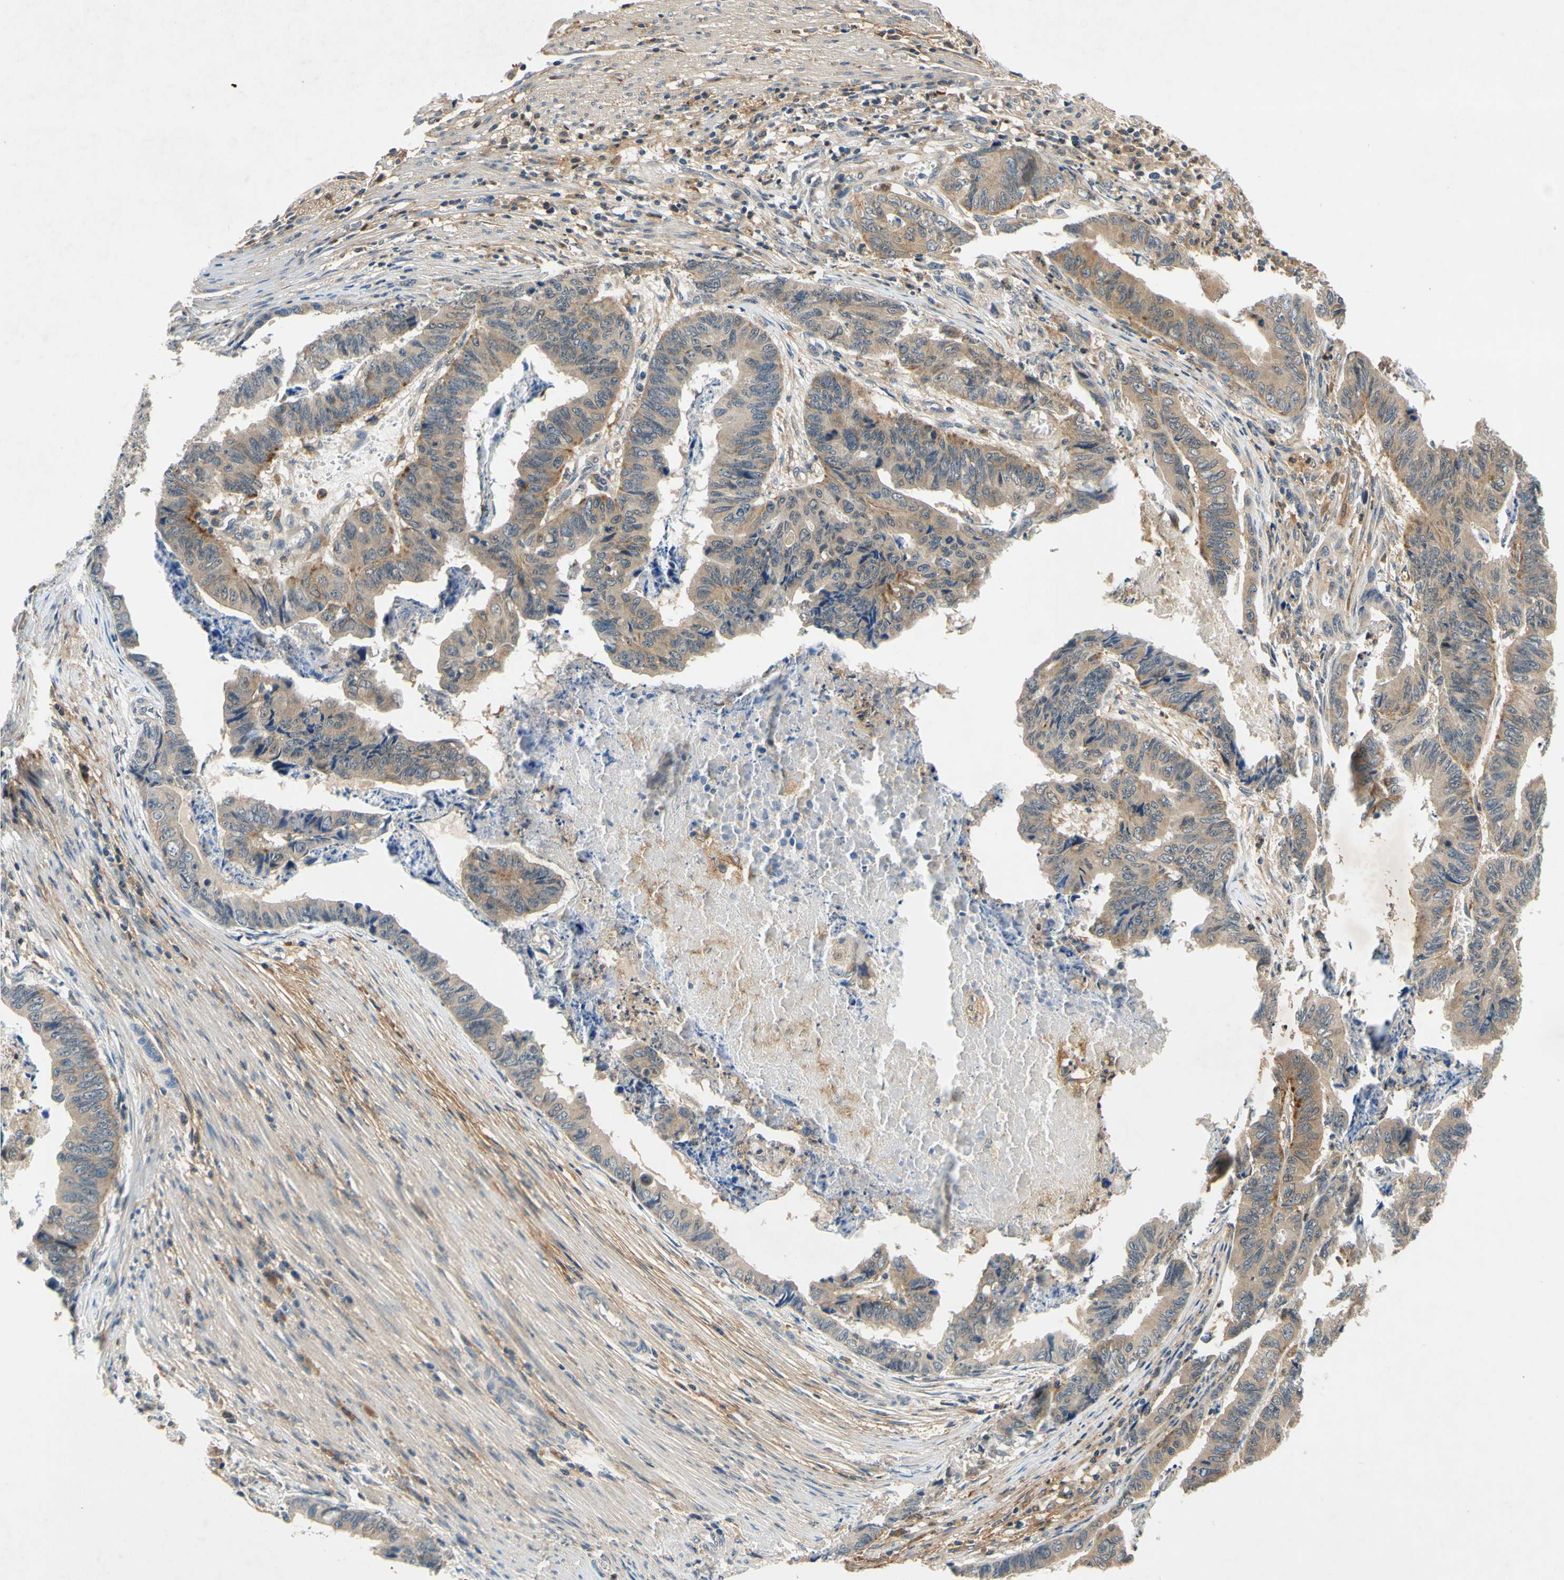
{"staining": {"intensity": "moderate", "quantity": "25%-75%", "location": "cytoplasmic/membranous"}, "tissue": "stomach cancer", "cell_type": "Tumor cells", "image_type": "cancer", "snomed": [{"axis": "morphology", "description": "Adenocarcinoma, NOS"}, {"axis": "topography", "description": "Stomach, lower"}], "caption": "Protein analysis of stomach cancer (adenocarcinoma) tissue exhibits moderate cytoplasmic/membranous staining in approximately 25%-75% of tumor cells. The staining was performed using DAB (3,3'-diaminobenzidine), with brown indicating positive protein expression. Nuclei are stained blue with hematoxylin.", "gene": "PLA2G4A", "patient": {"sex": "male", "age": 77}}